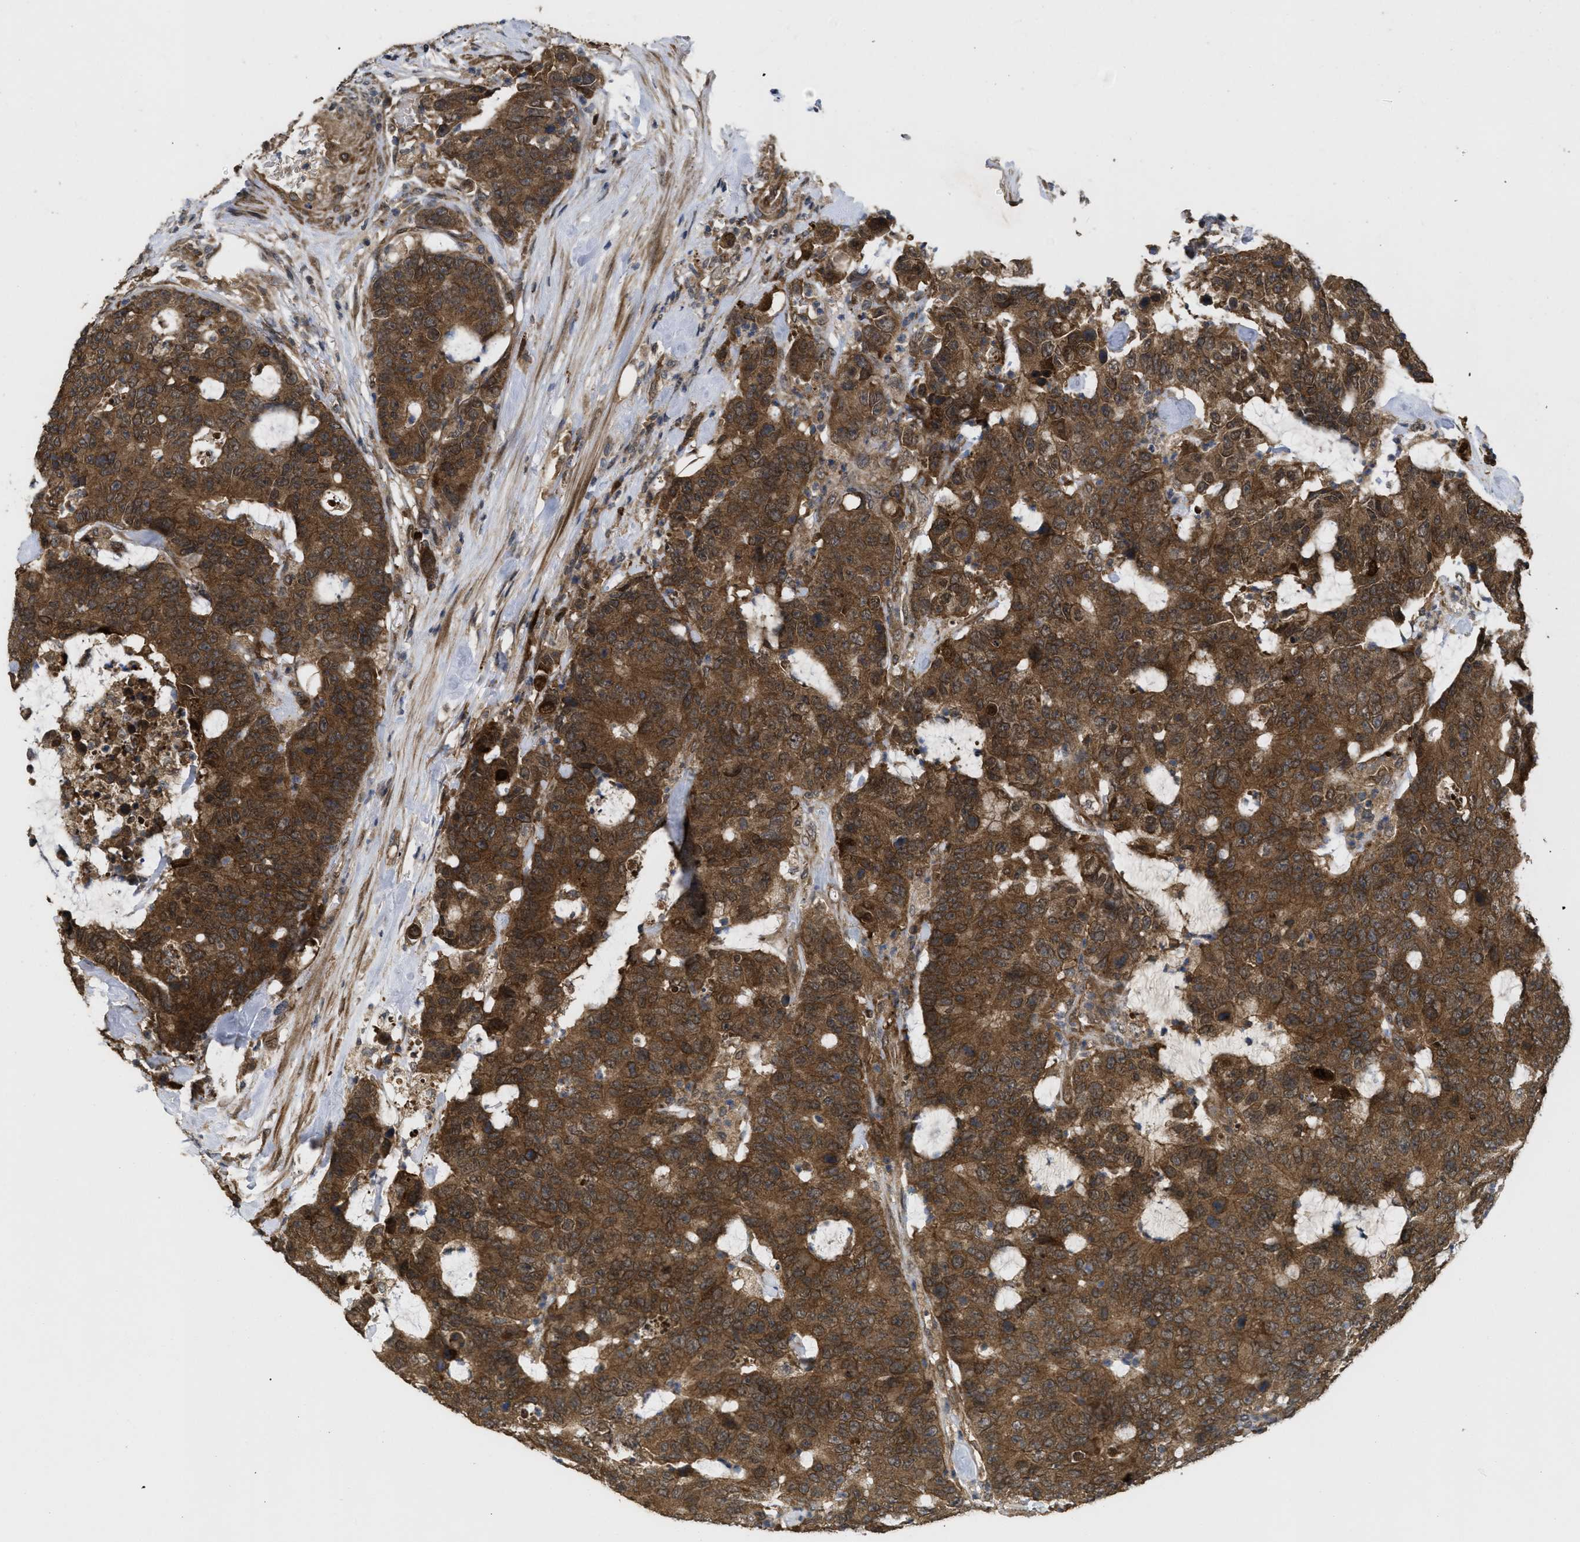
{"staining": {"intensity": "strong", "quantity": ">75%", "location": "cytoplasmic/membranous"}, "tissue": "colorectal cancer", "cell_type": "Tumor cells", "image_type": "cancer", "snomed": [{"axis": "morphology", "description": "Adenocarcinoma, NOS"}, {"axis": "topography", "description": "Colon"}], "caption": "This is an image of immunohistochemistry (IHC) staining of colorectal cancer (adenocarcinoma), which shows strong positivity in the cytoplasmic/membranous of tumor cells.", "gene": "FZD6", "patient": {"sex": "female", "age": 86}}